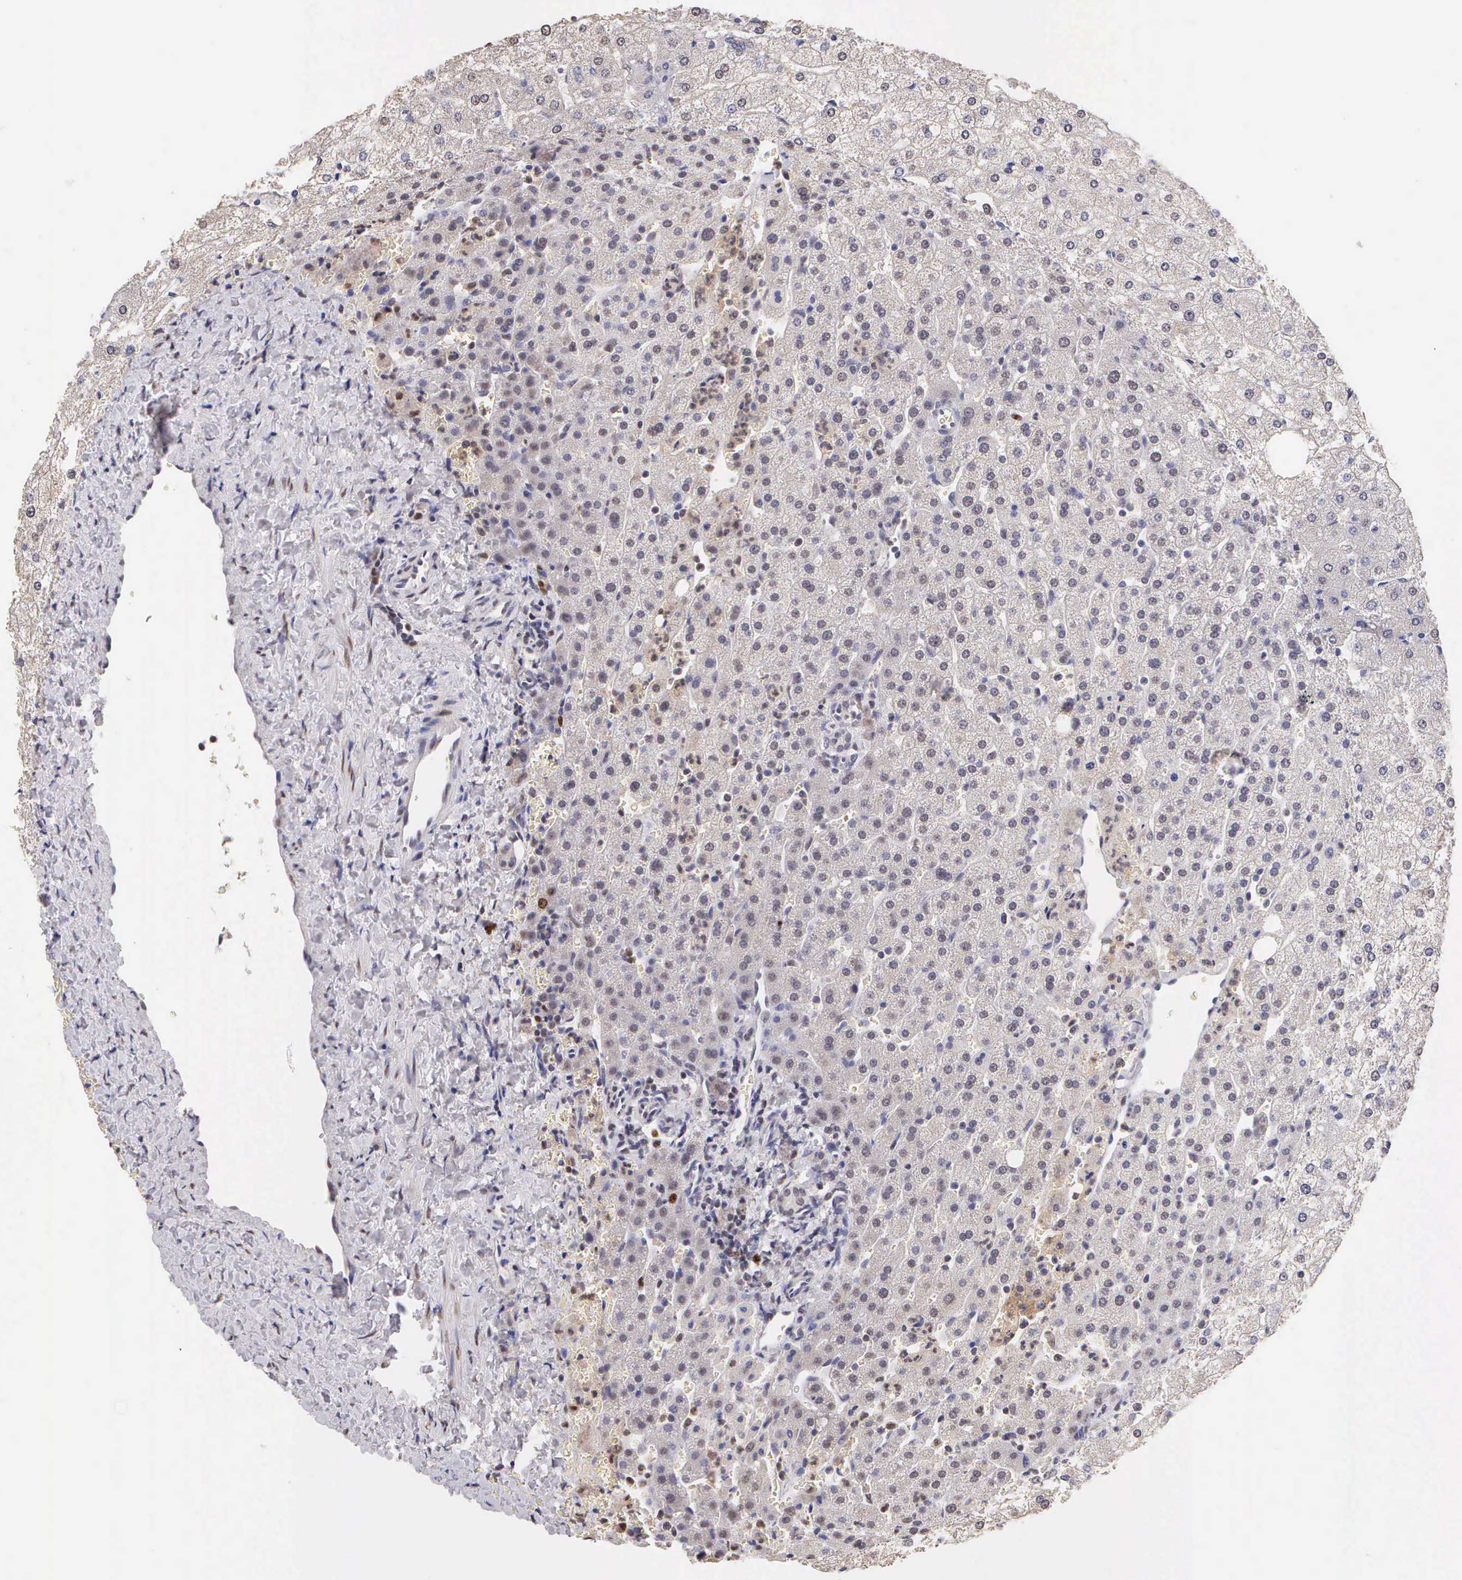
{"staining": {"intensity": "negative", "quantity": "none", "location": "none"}, "tissue": "liver", "cell_type": "Cholangiocytes", "image_type": "normal", "snomed": [{"axis": "morphology", "description": "Normal tissue, NOS"}, {"axis": "morphology", "description": "Adenocarcinoma, metastatic, NOS"}, {"axis": "topography", "description": "Liver"}], "caption": "This photomicrograph is of benign liver stained with immunohistochemistry to label a protein in brown with the nuclei are counter-stained blue. There is no expression in cholangiocytes. (DAB IHC with hematoxylin counter stain).", "gene": "MKI67", "patient": {"sex": "male", "age": 38}}